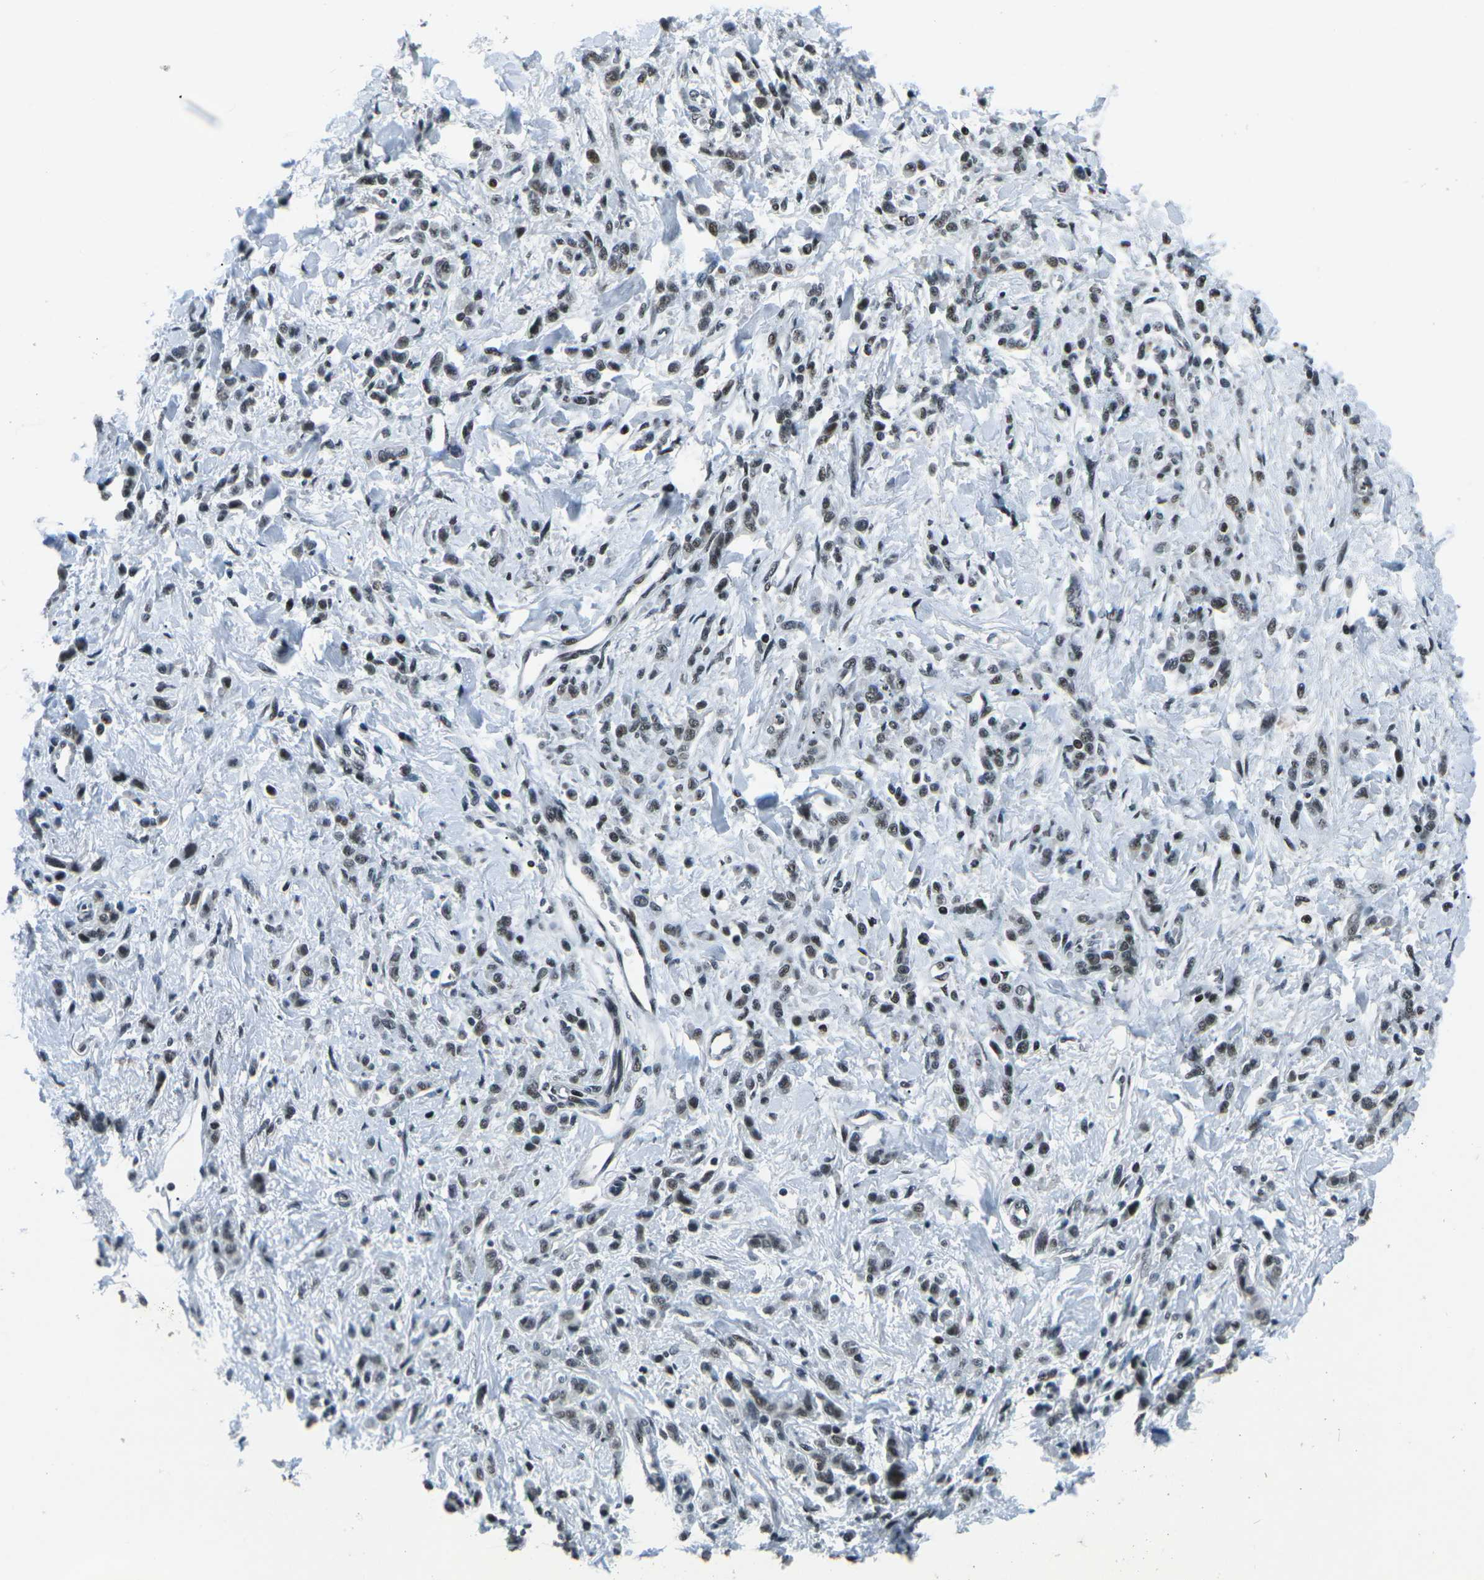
{"staining": {"intensity": "moderate", "quantity": ">75%", "location": "nuclear"}, "tissue": "stomach cancer", "cell_type": "Tumor cells", "image_type": "cancer", "snomed": [{"axis": "morphology", "description": "Normal tissue, NOS"}, {"axis": "morphology", "description": "Adenocarcinoma, NOS"}, {"axis": "topography", "description": "Stomach"}], "caption": "Stomach cancer (adenocarcinoma) was stained to show a protein in brown. There is medium levels of moderate nuclear expression in approximately >75% of tumor cells. (Brightfield microscopy of DAB IHC at high magnification).", "gene": "RBL2", "patient": {"sex": "male", "age": 82}}